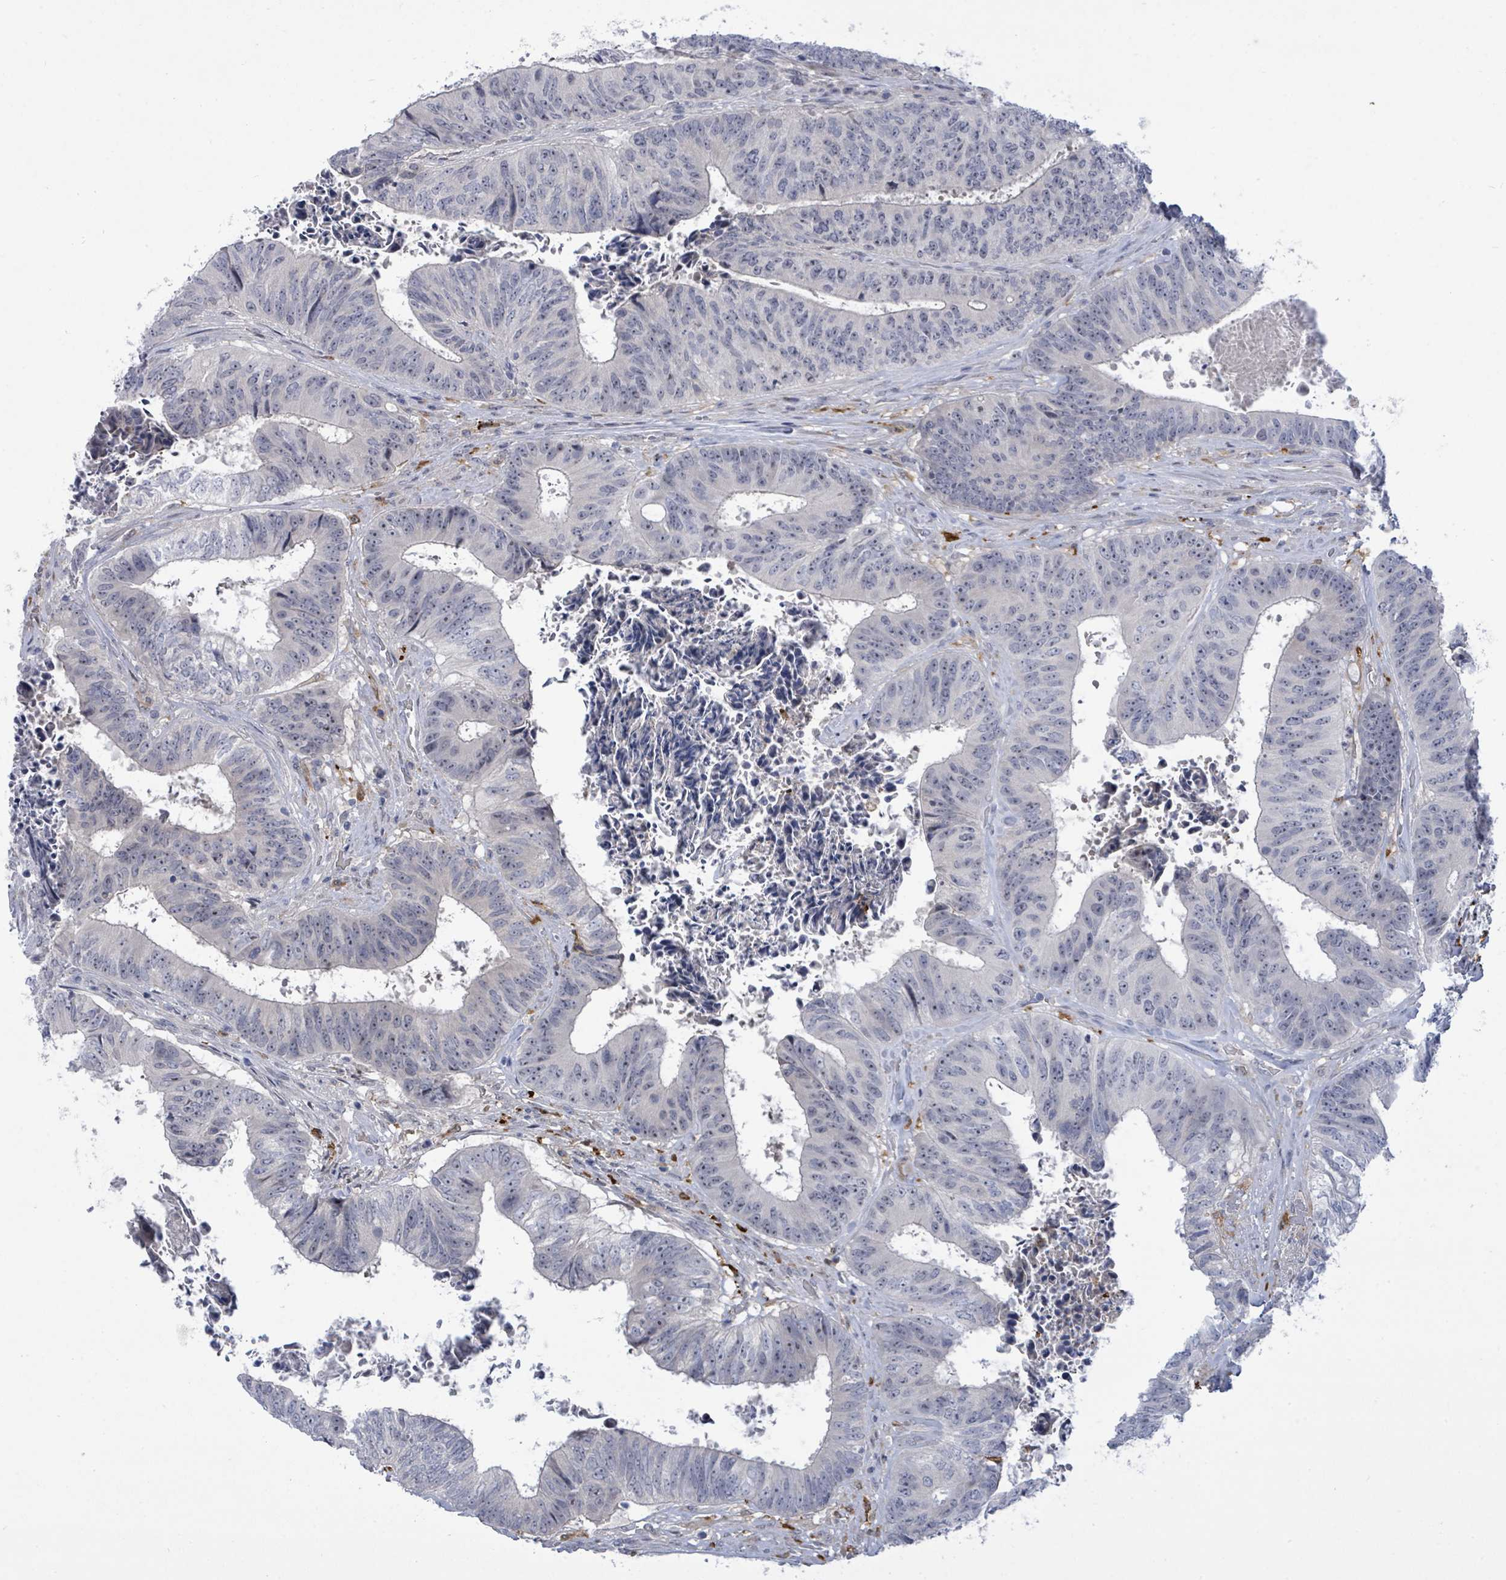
{"staining": {"intensity": "negative", "quantity": "none", "location": "none"}, "tissue": "colorectal cancer", "cell_type": "Tumor cells", "image_type": "cancer", "snomed": [{"axis": "morphology", "description": "Adenocarcinoma, NOS"}, {"axis": "topography", "description": "Rectum"}], "caption": "A high-resolution histopathology image shows immunohistochemistry (IHC) staining of colorectal cancer, which reveals no significant positivity in tumor cells.", "gene": "CT45A5", "patient": {"sex": "male", "age": 72}}